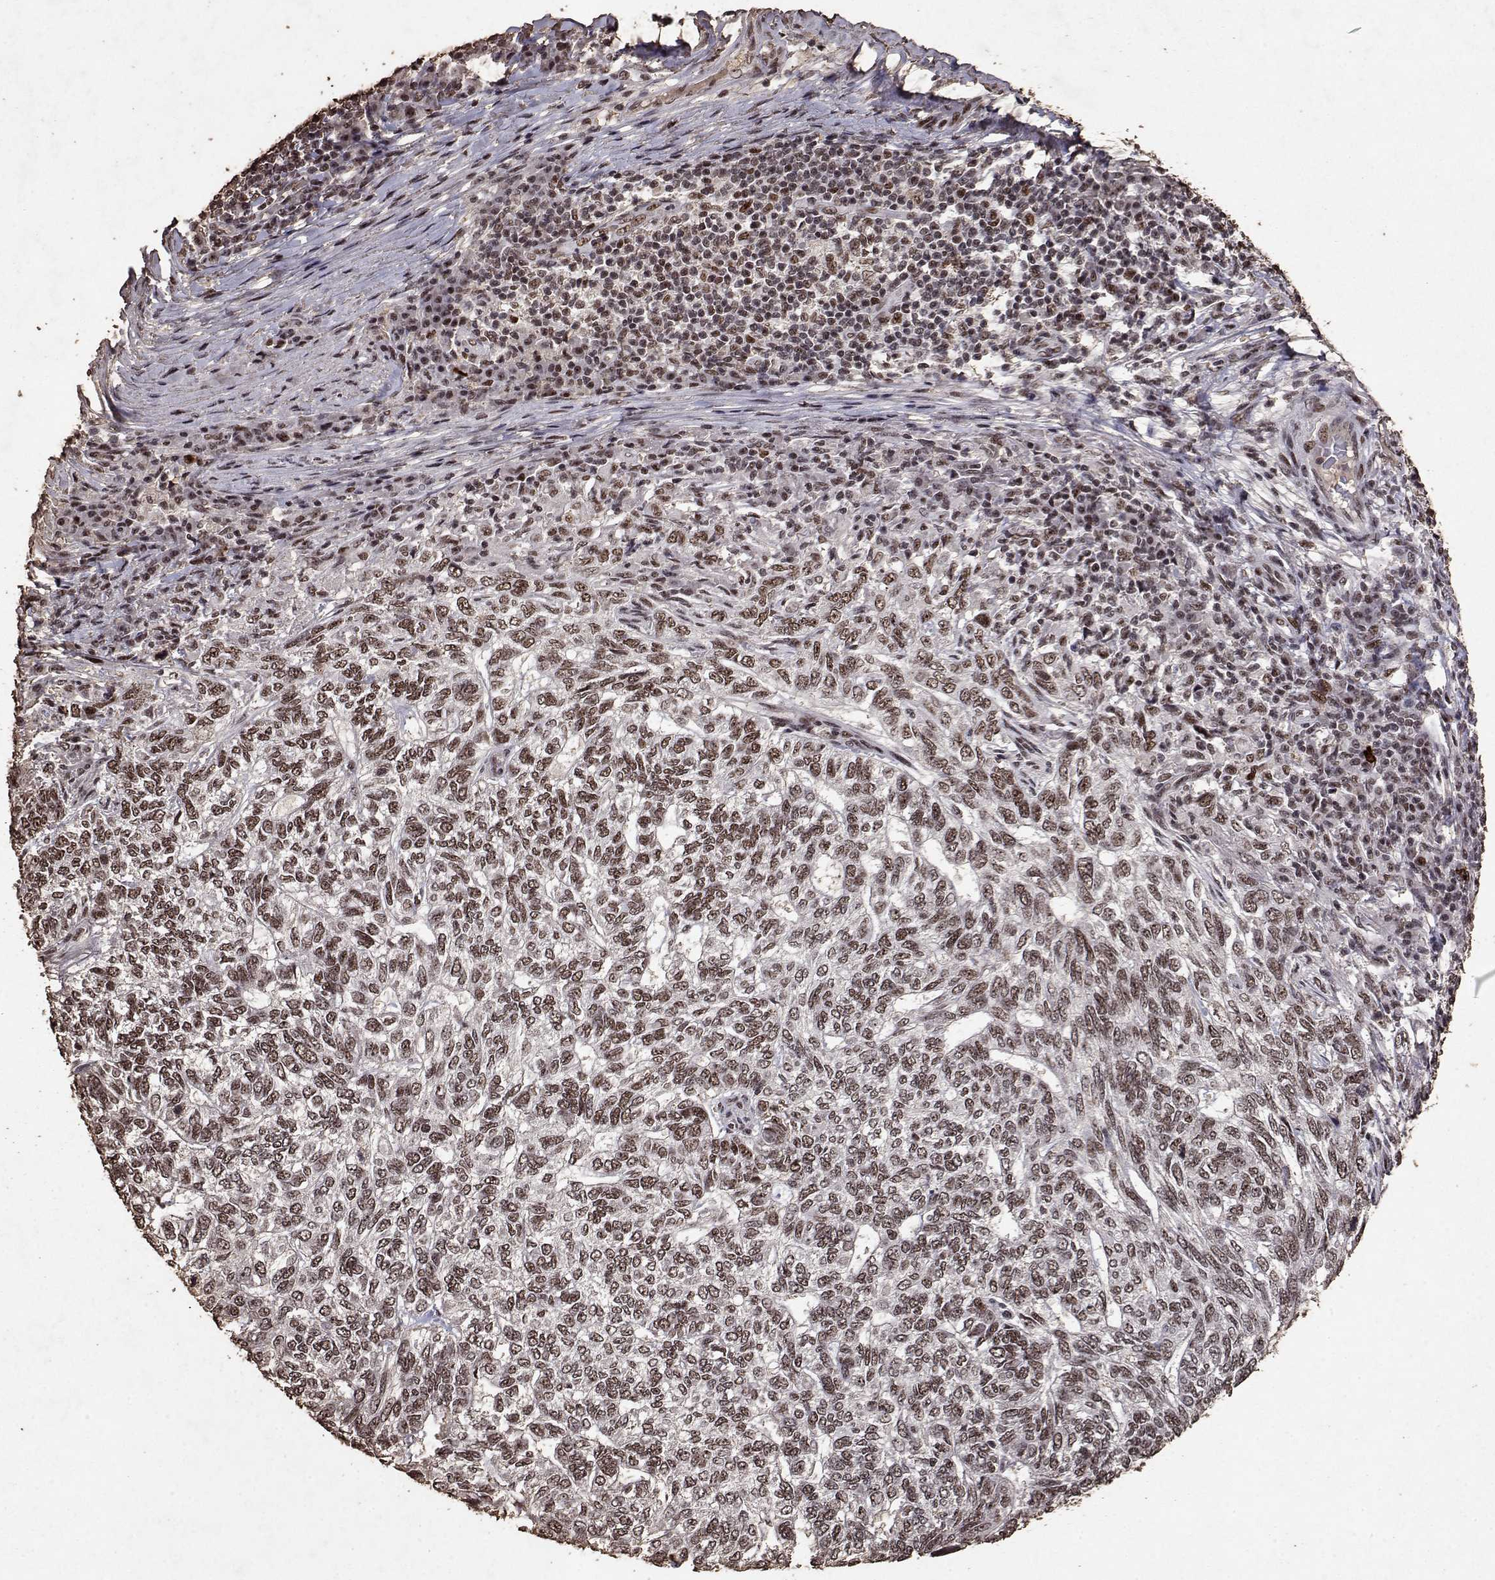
{"staining": {"intensity": "moderate", "quantity": ">75%", "location": "nuclear"}, "tissue": "skin cancer", "cell_type": "Tumor cells", "image_type": "cancer", "snomed": [{"axis": "morphology", "description": "Basal cell carcinoma"}, {"axis": "topography", "description": "Skin"}], "caption": "The image shows immunohistochemical staining of skin cancer (basal cell carcinoma). There is moderate nuclear positivity is appreciated in approximately >75% of tumor cells. (IHC, brightfield microscopy, high magnification).", "gene": "TOE1", "patient": {"sex": "female", "age": 65}}